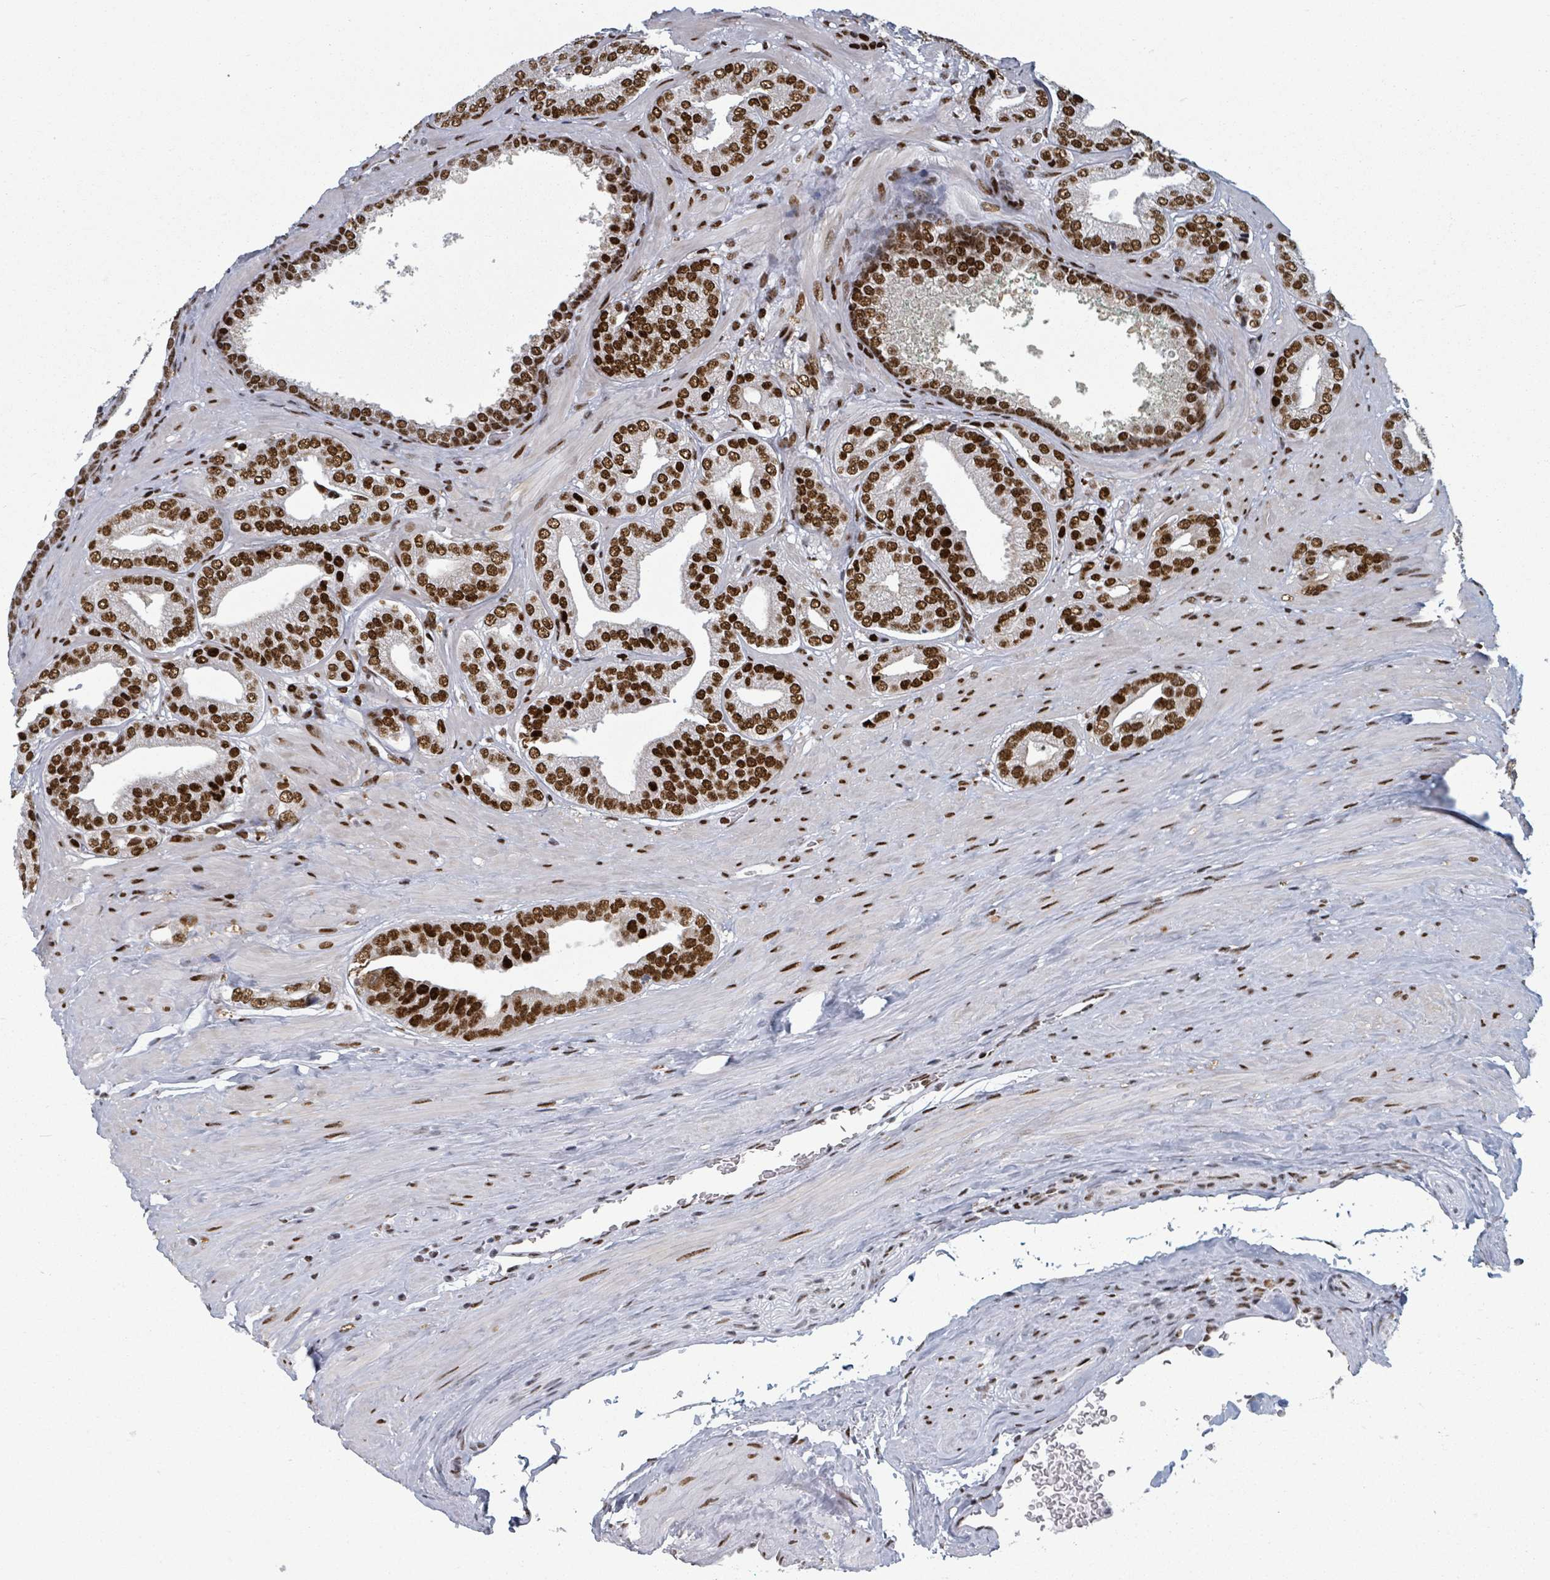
{"staining": {"intensity": "strong", "quantity": ">75%", "location": "nuclear"}, "tissue": "prostate cancer", "cell_type": "Tumor cells", "image_type": "cancer", "snomed": [{"axis": "morphology", "description": "Adenocarcinoma, High grade"}, {"axis": "topography", "description": "Prostate"}], "caption": "Human high-grade adenocarcinoma (prostate) stained with a protein marker shows strong staining in tumor cells.", "gene": "DHX16", "patient": {"sex": "male", "age": 63}}